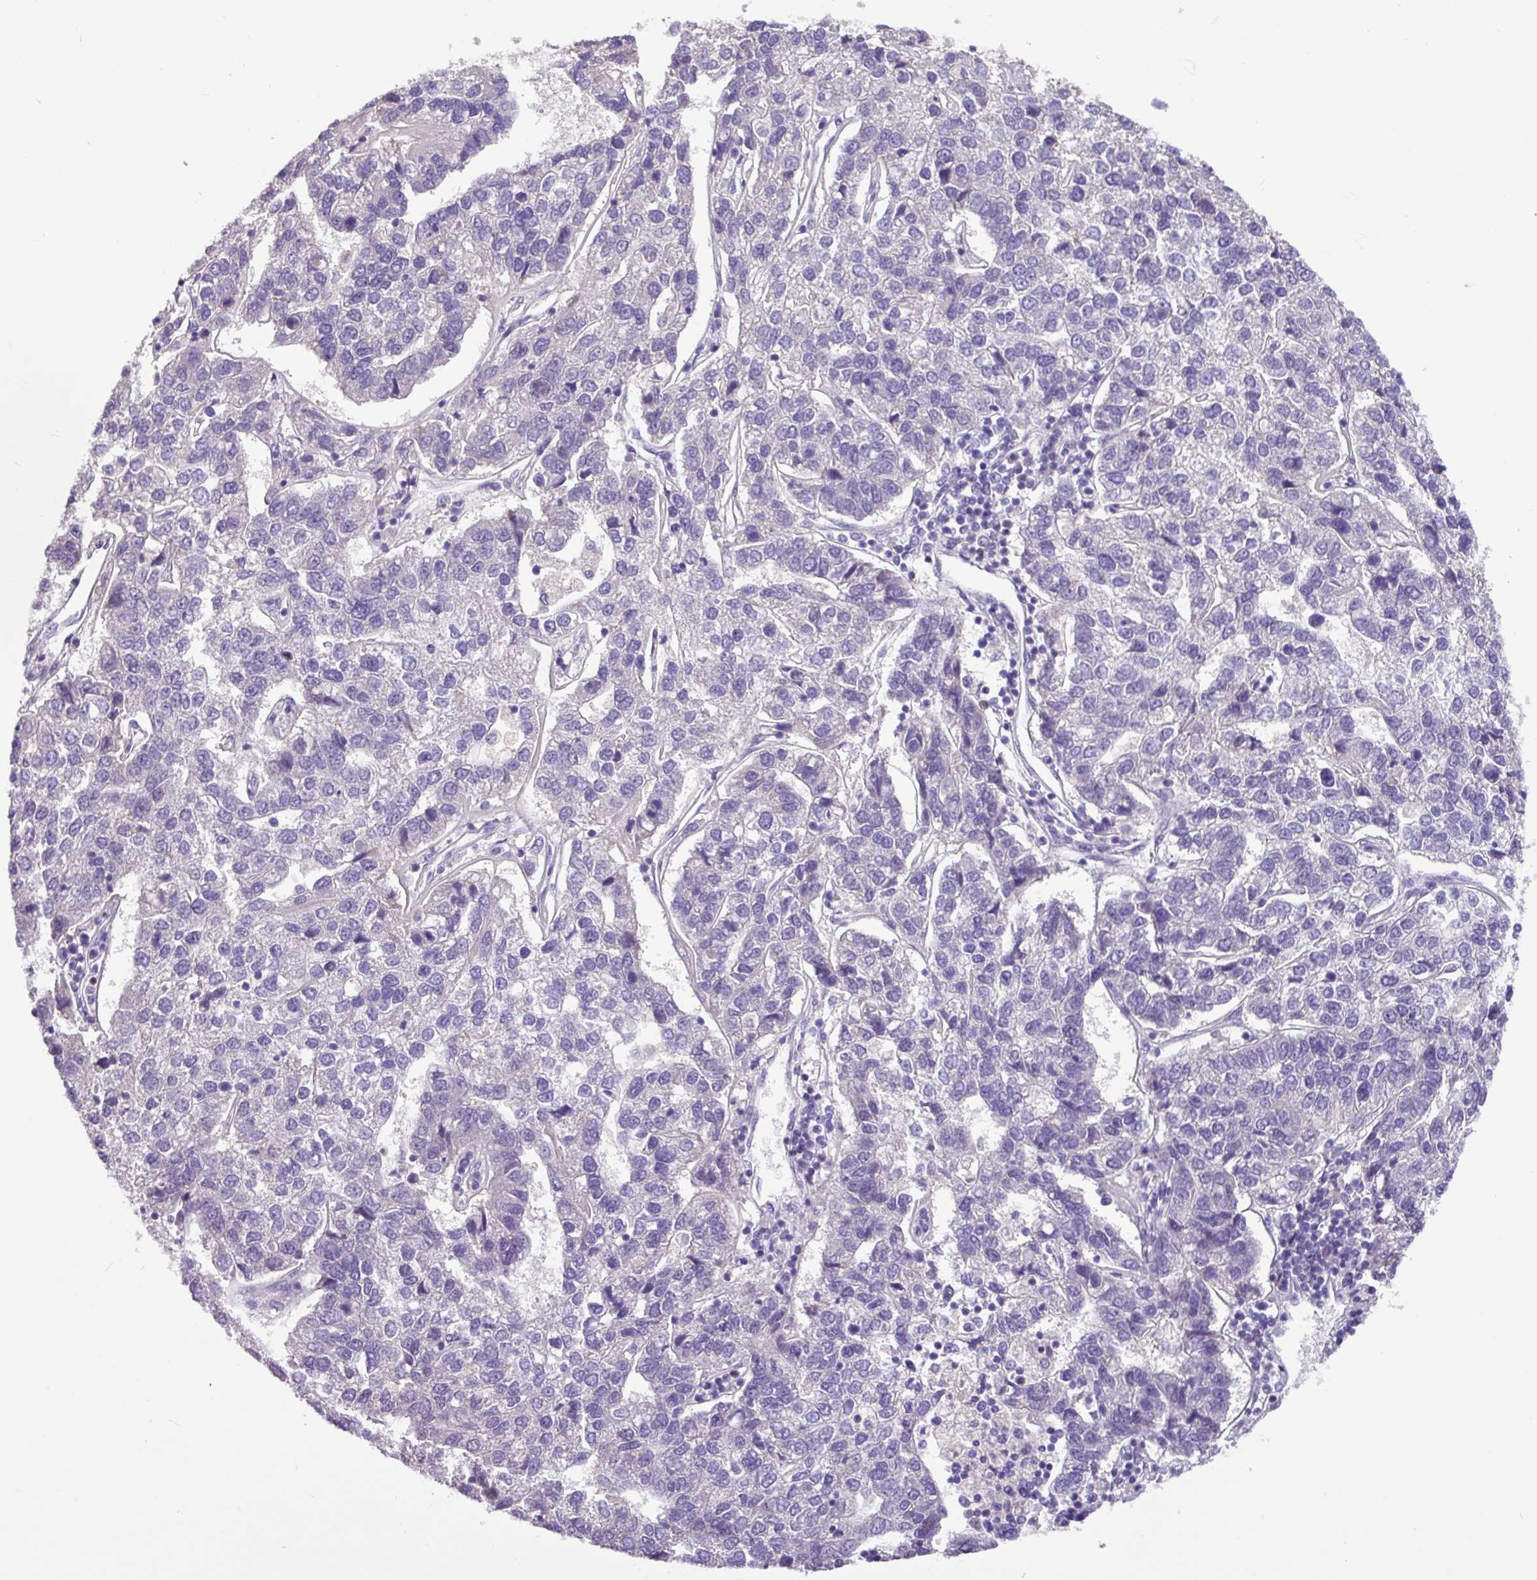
{"staining": {"intensity": "negative", "quantity": "none", "location": "none"}, "tissue": "pancreatic cancer", "cell_type": "Tumor cells", "image_type": "cancer", "snomed": [{"axis": "morphology", "description": "Adenocarcinoma, NOS"}, {"axis": "topography", "description": "Pancreas"}], "caption": "An immunohistochemistry image of pancreatic cancer (adenocarcinoma) is shown. There is no staining in tumor cells of pancreatic cancer (adenocarcinoma). (DAB (3,3'-diaminobenzidine) IHC visualized using brightfield microscopy, high magnification).", "gene": "PAX8", "patient": {"sex": "female", "age": 61}}